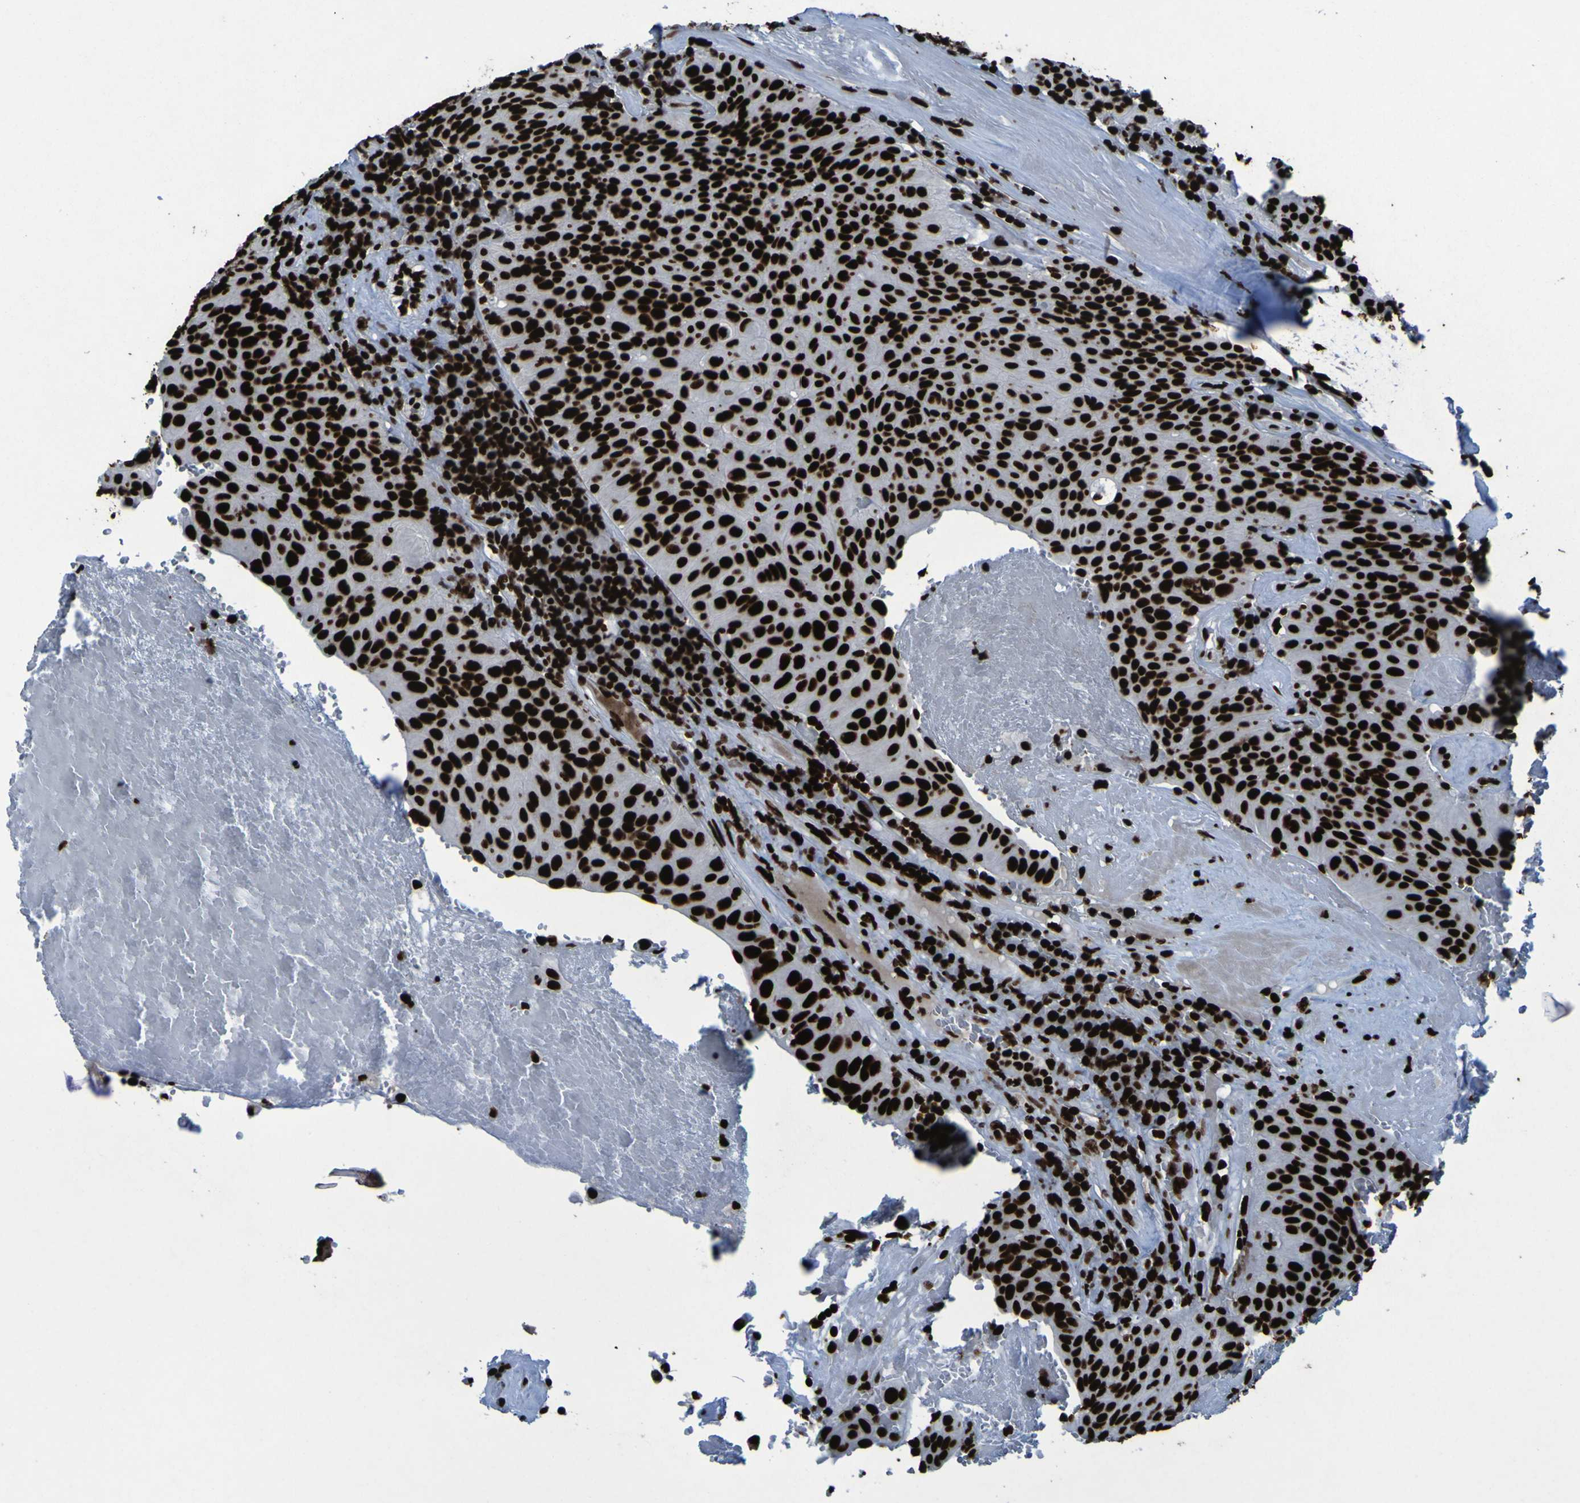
{"staining": {"intensity": "strong", "quantity": ">75%", "location": "nuclear"}, "tissue": "urothelial cancer", "cell_type": "Tumor cells", "image_type": "cancer", "snomed": [{"axis": "morphology", "description": "Urothelial carcinoma, High grade"}, {"axis": "topography", "description": "Urinary bladder"}], "caption": "High-grade urothelial carcinoma stained with IHC displays strong nuclear expression in about >75% of tumor cells. The staining was performed using DAB, with brown indicating positive protein expression. Nuclei are stained blue with hematoxylin.", "gene": "NPM1", "patient": {"sex": "male", "age": 66}}